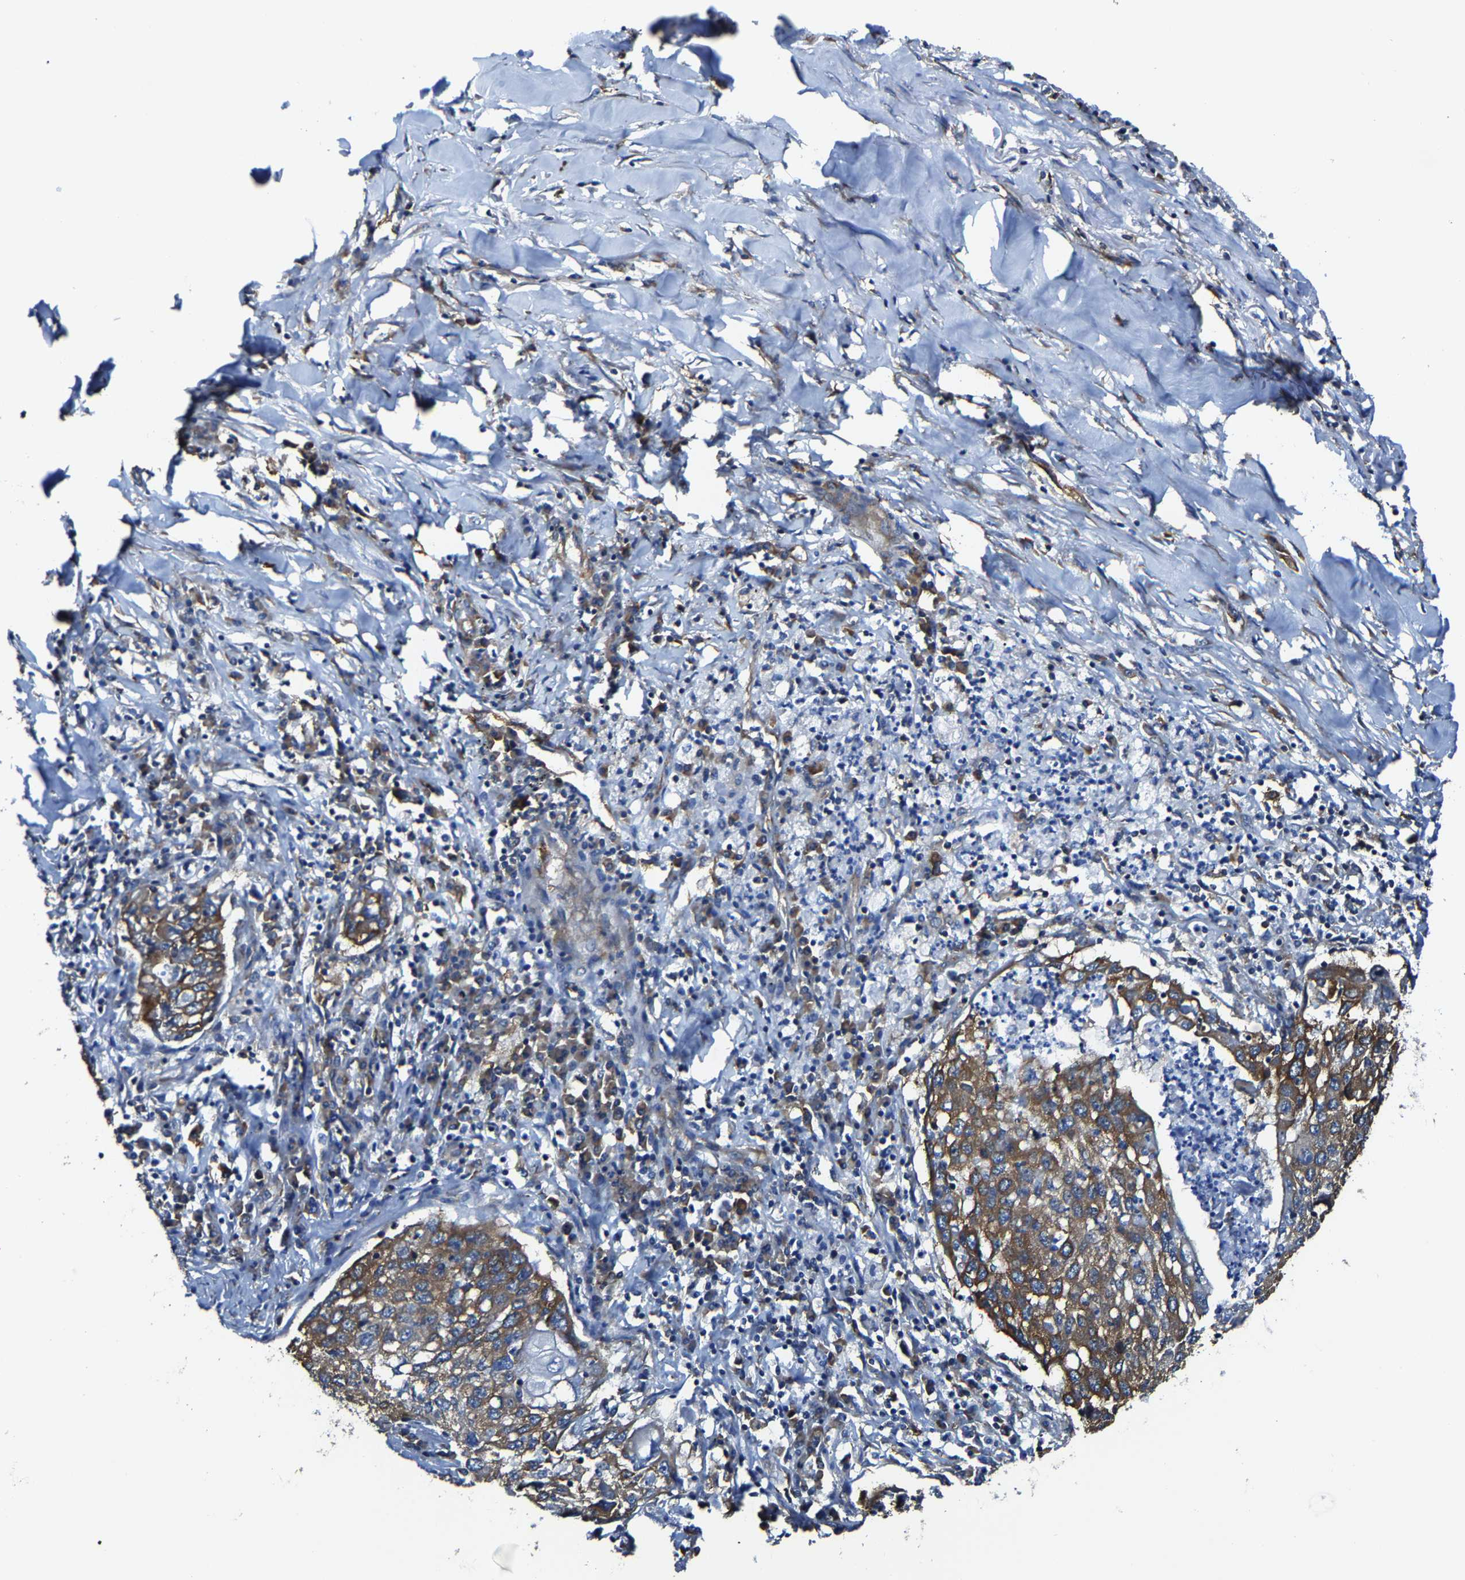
{"staining": {"intensity": "strong", "quantity": ">75%", "location": "cytoplasmic/membranous"}, "tissue": "lung cancer", "cell_type": "Tumor cells", "image_type": "cancer", "snomed": [{"axis": "morphology", "description": "Squamous cell carcinoma, NOS"}, {"axis": "topography", "description": "Lung"}], "caption": "Lung cancer (squamous cell carcinoma) stained for a protein (brown) demonstrates strong cytoplasmic/membranous positive expression in about >75% of tumor cells.", "gene": "G3BP2", "patient": {"sex": "female", "age": 63}}